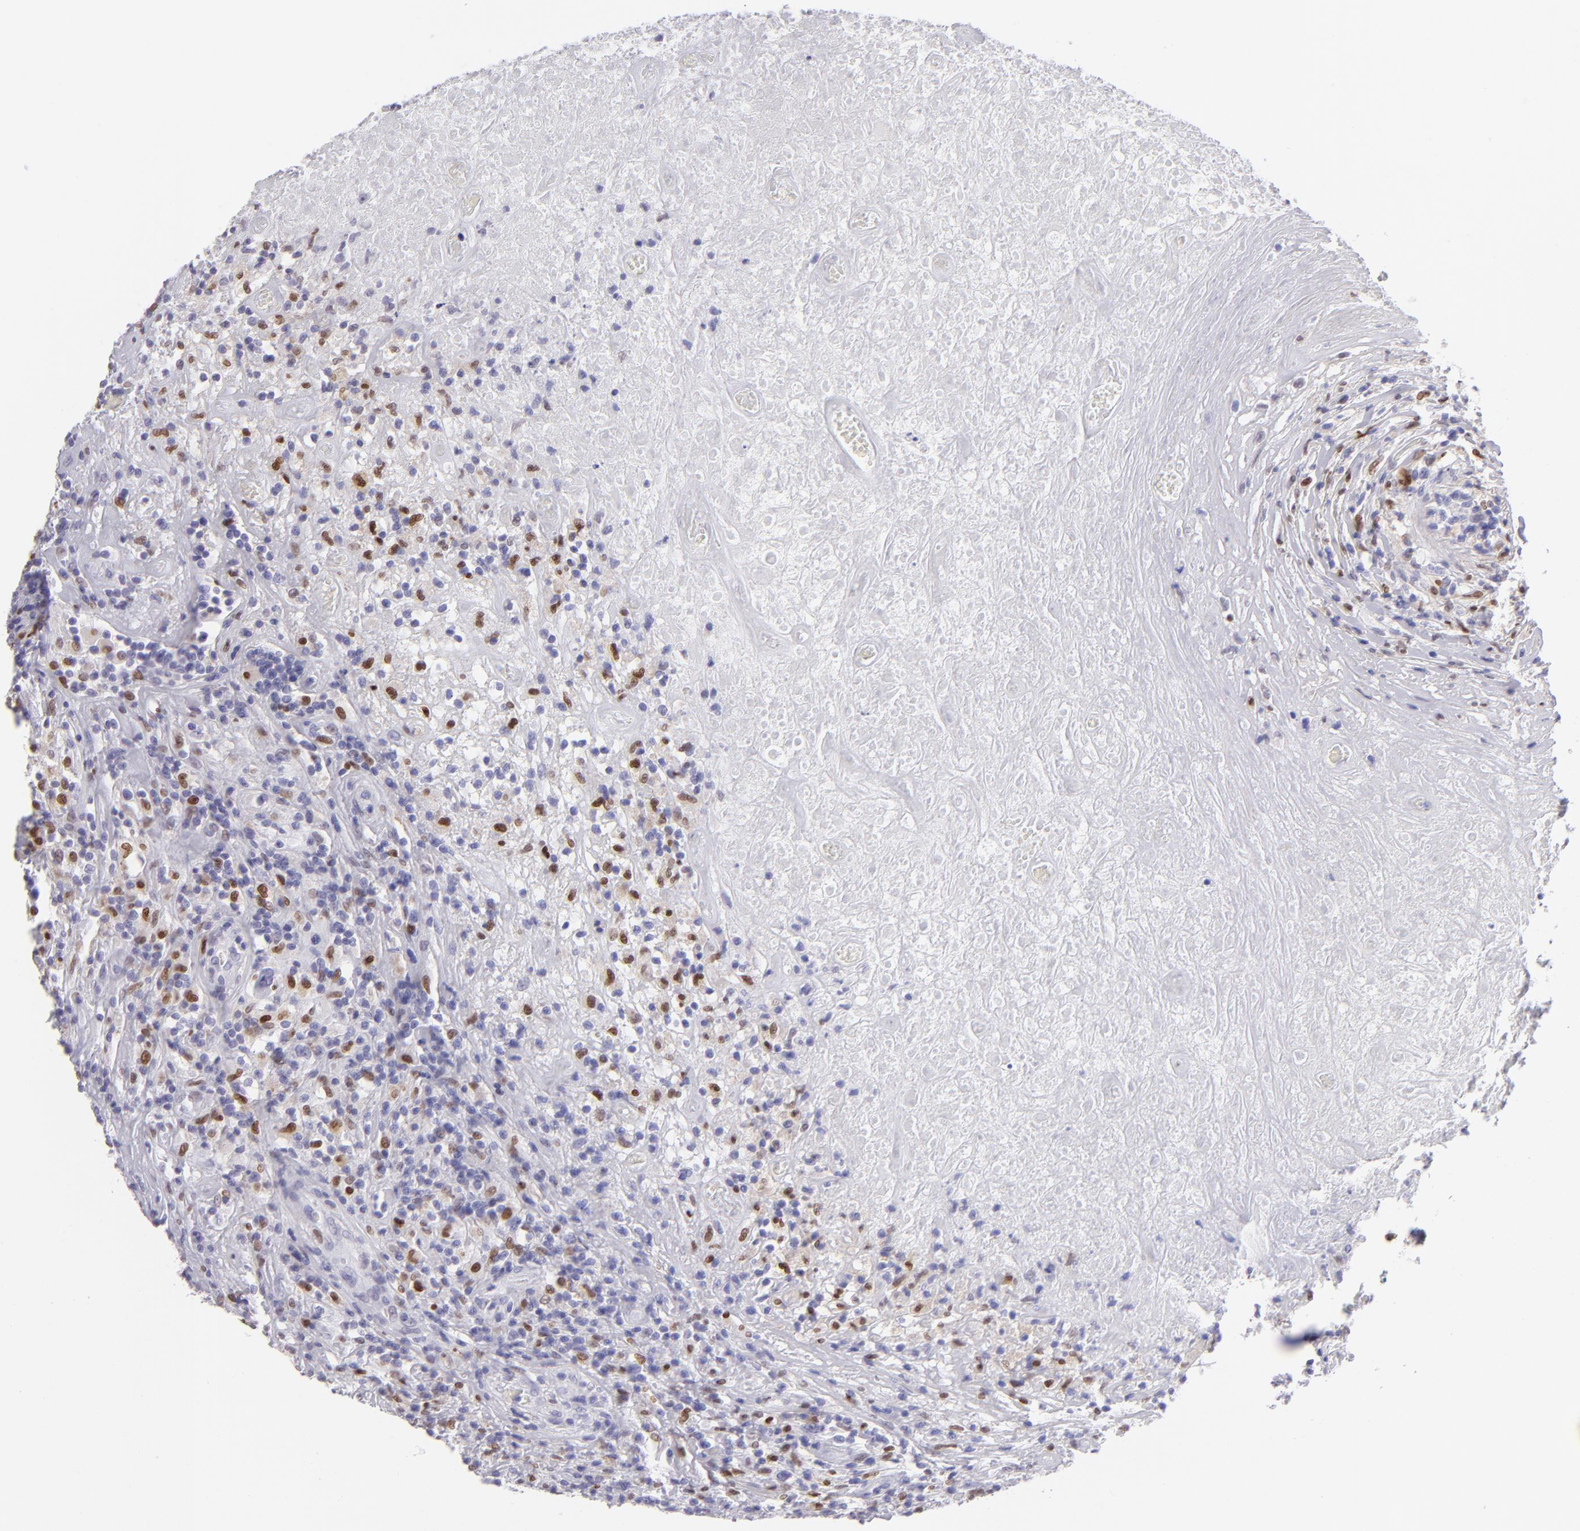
{"staining": {"intensity": "negative", "quantity": "none", "location": "none"}, "tissue": "lymphoma", "cell_type": "Tumor cells", "image_type": "cancer", "snomed": [{"axis": "morphology", "description": "Hodgkin's disease, NOS"}, {"axis": "topography", "description": "Lymph node"}], "caption": "This is an IHC image of human Hodgkin's disease. There is no expression in tumor cells.", "gene": "MITF", "patient": {"sex": "male", "age": 46}}